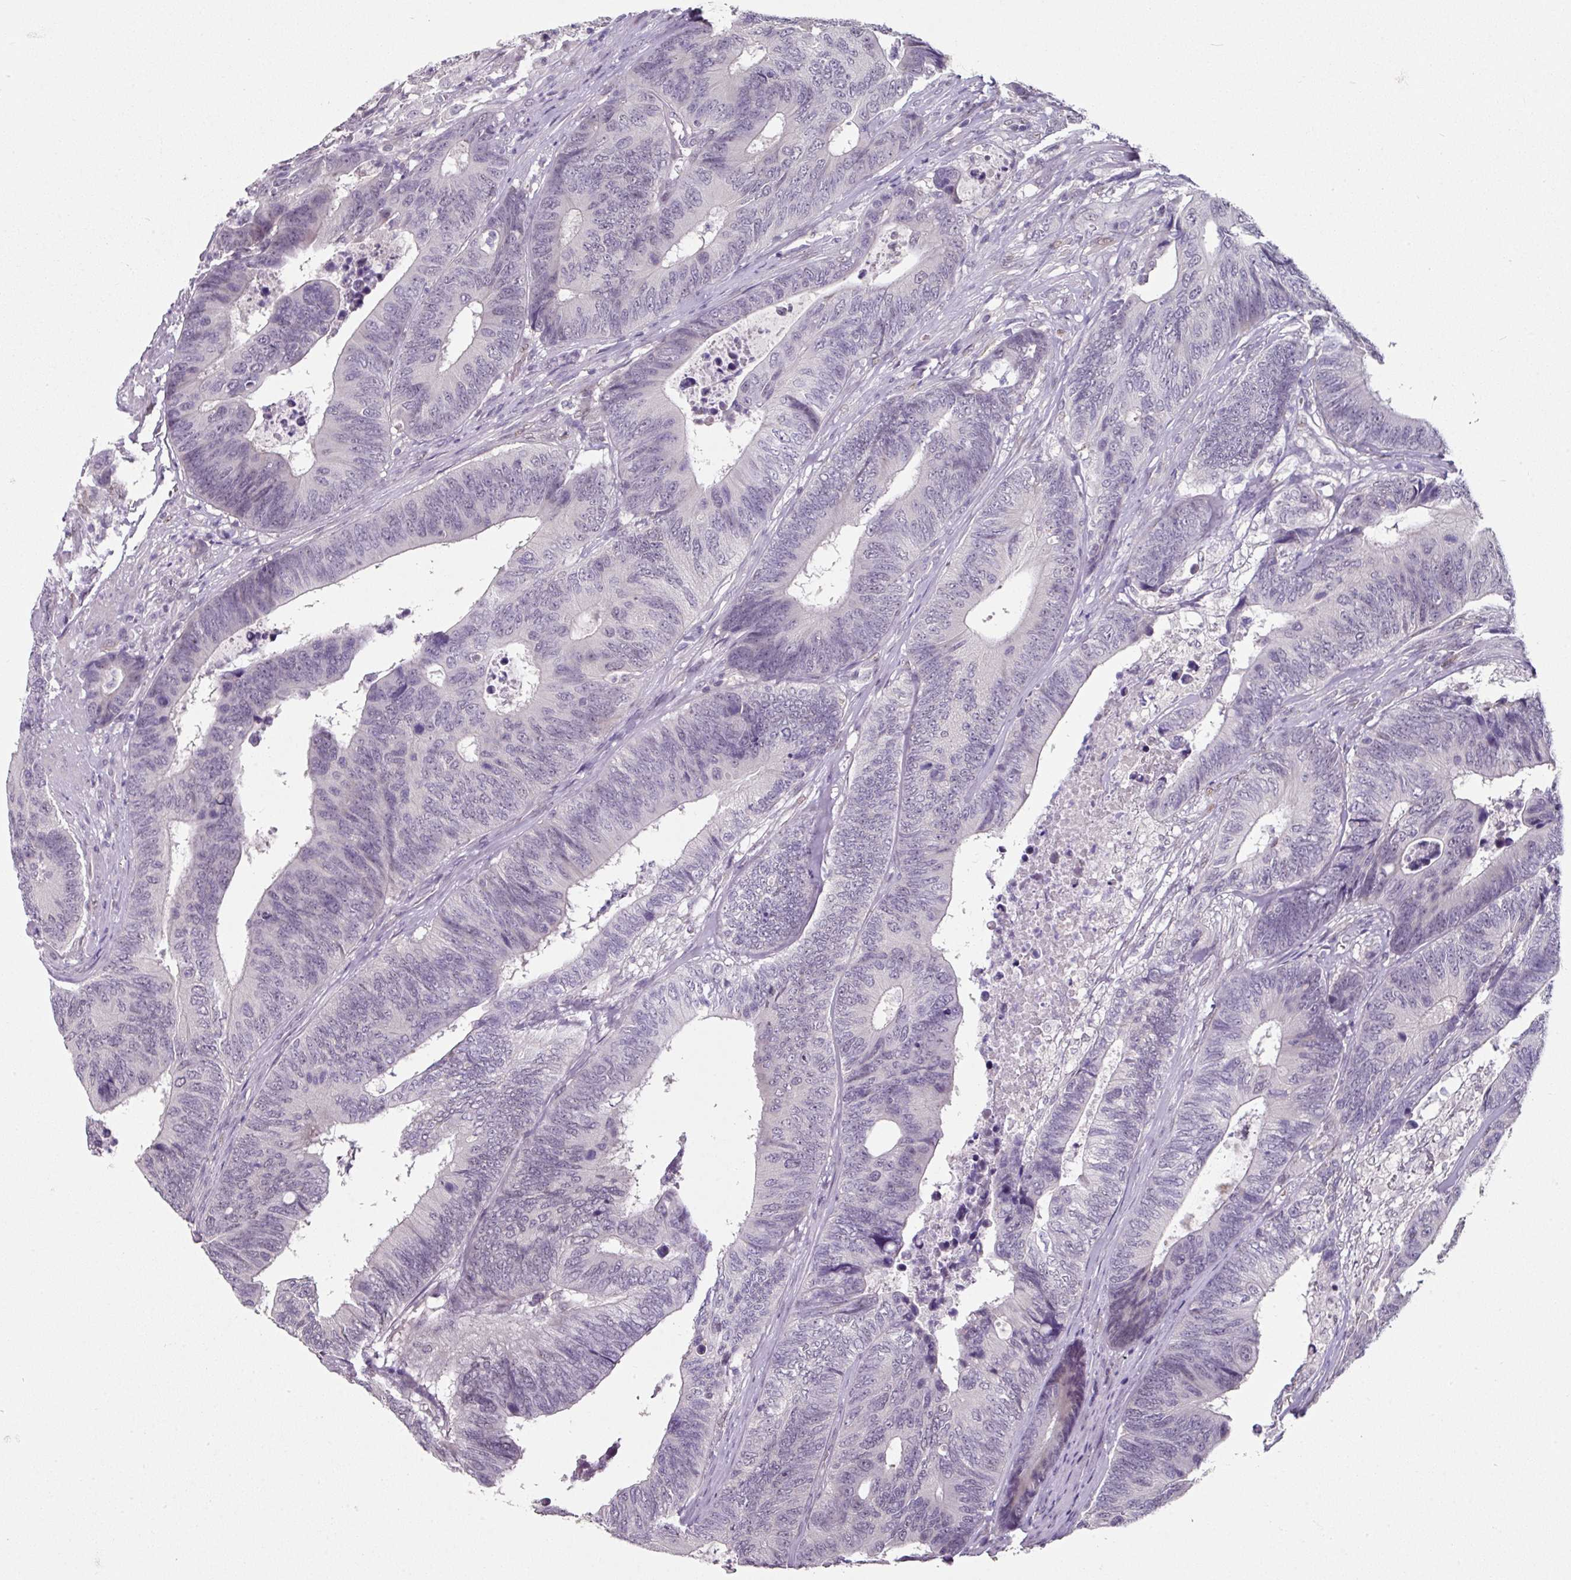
{"staining": {"intensity": "negative", "quantity": "none", "location": "none"}, "tissue": "colorectal cancer", "cell_type": "Tumor cells", "image_type": "cancer", "snomed": [{"axis": "morphology", "description": "Adenocarcinoma, NOS"}, {"axis": "topography", "description": "Colon"}], "caption": "Protein analysis of colorectal adenocarcinoma reveals no significant expression in tumor cells.", "gene": "ELK1", "patient": {"sex": "male", "age": 87}}